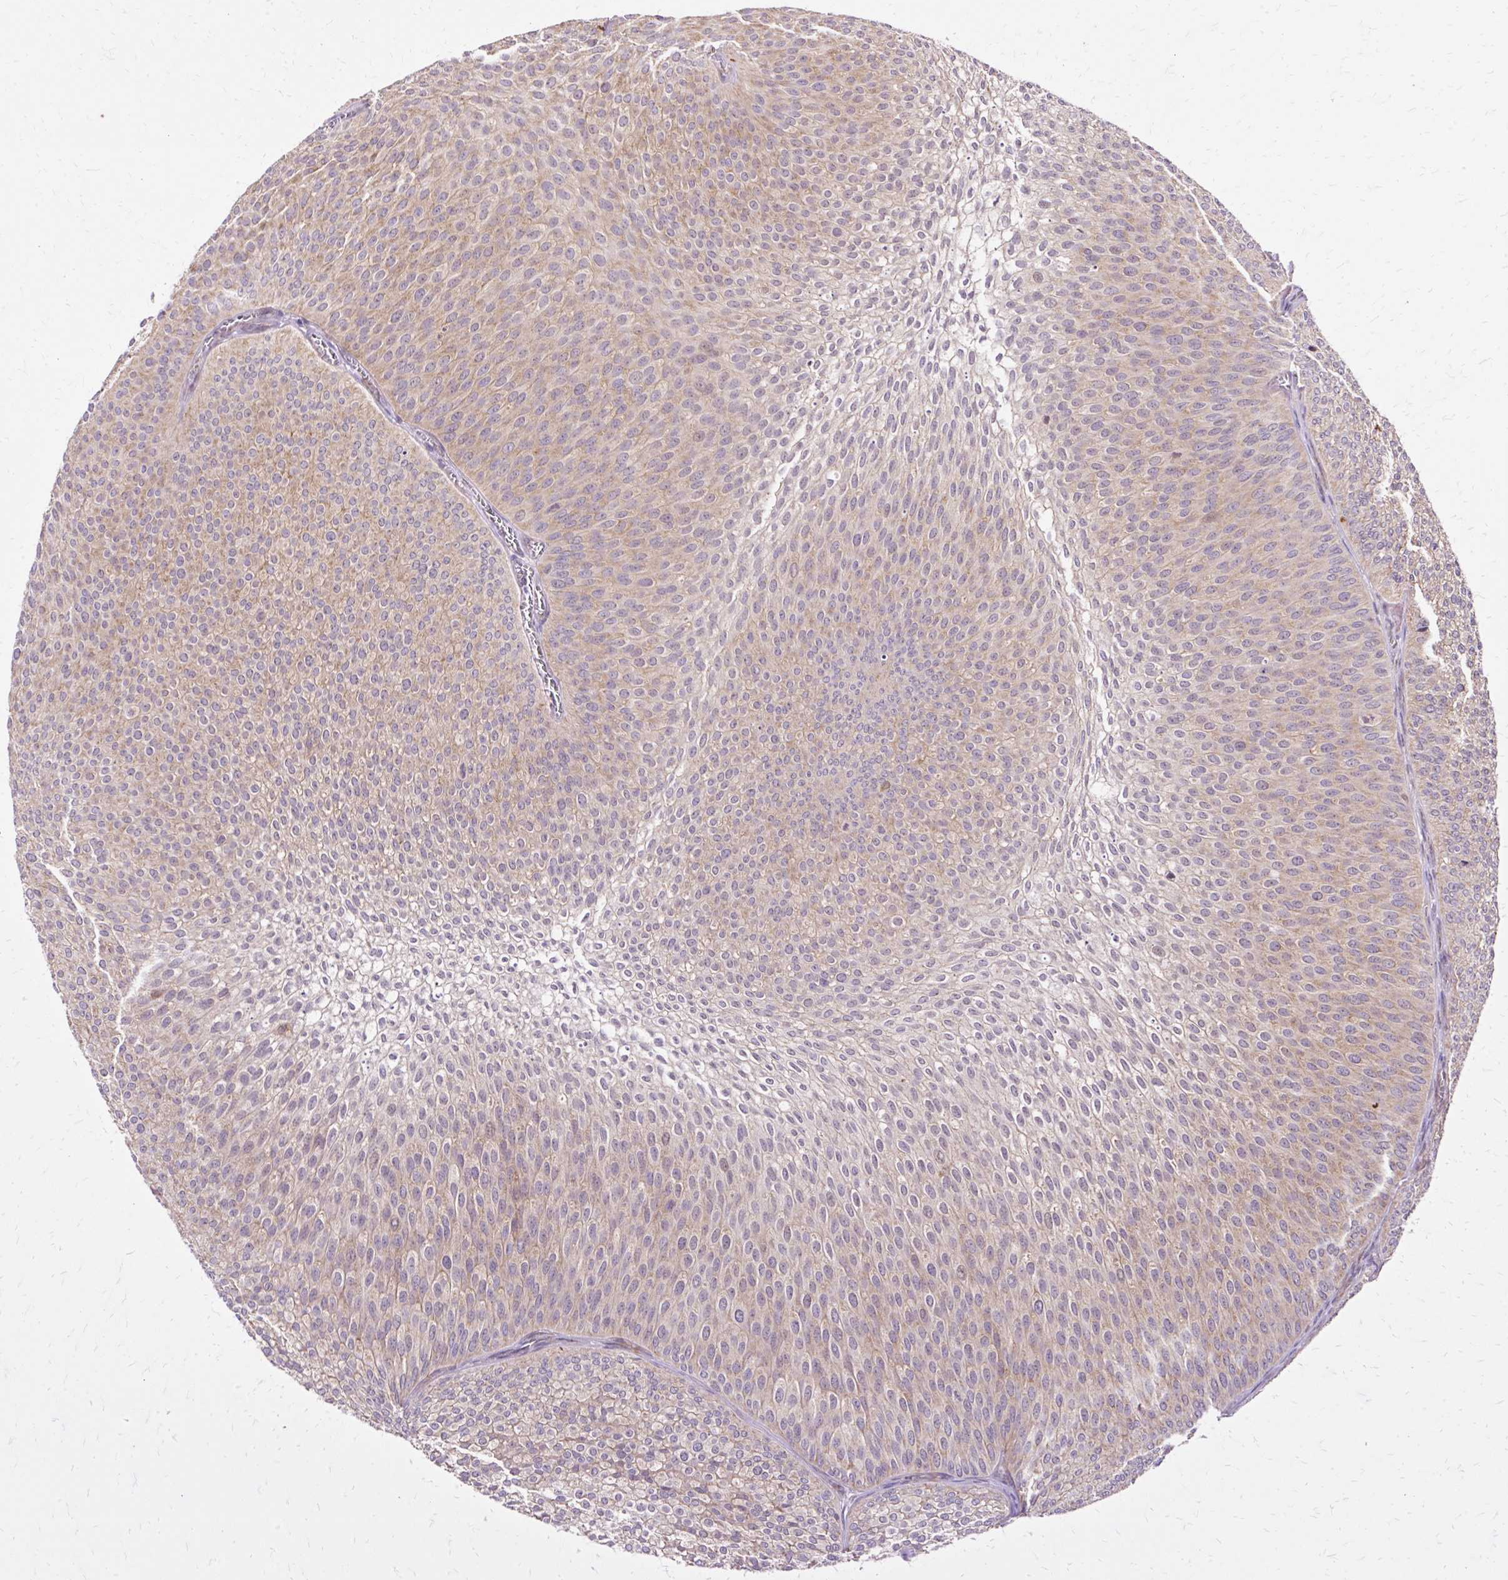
{"staining": {"intensity": "moderate", "quantity": "25%-75%", "location": "cytoplasmic/membranous"}, "tissue": "urothelial cancer", "cell_type": "Tumor cells", "image_type": "cancer", "snomed": [{"axis": "morphology", "description": "Urothelial carcinoma, Low grade"}, {"axis": "topography", "description": "Urinary bladder"}], "caption": "High-power microscopy captured an immunohistochemistry image of urothelial cancer, revealing moderate cytoplasmic/membranous staining in about 25%-75% of tumor cells. (brown staining indicates protein expression, while blue staining denotes nuclei).", "gene": "GEMIN2", "patient": {"sex": "male", "age": 91}}